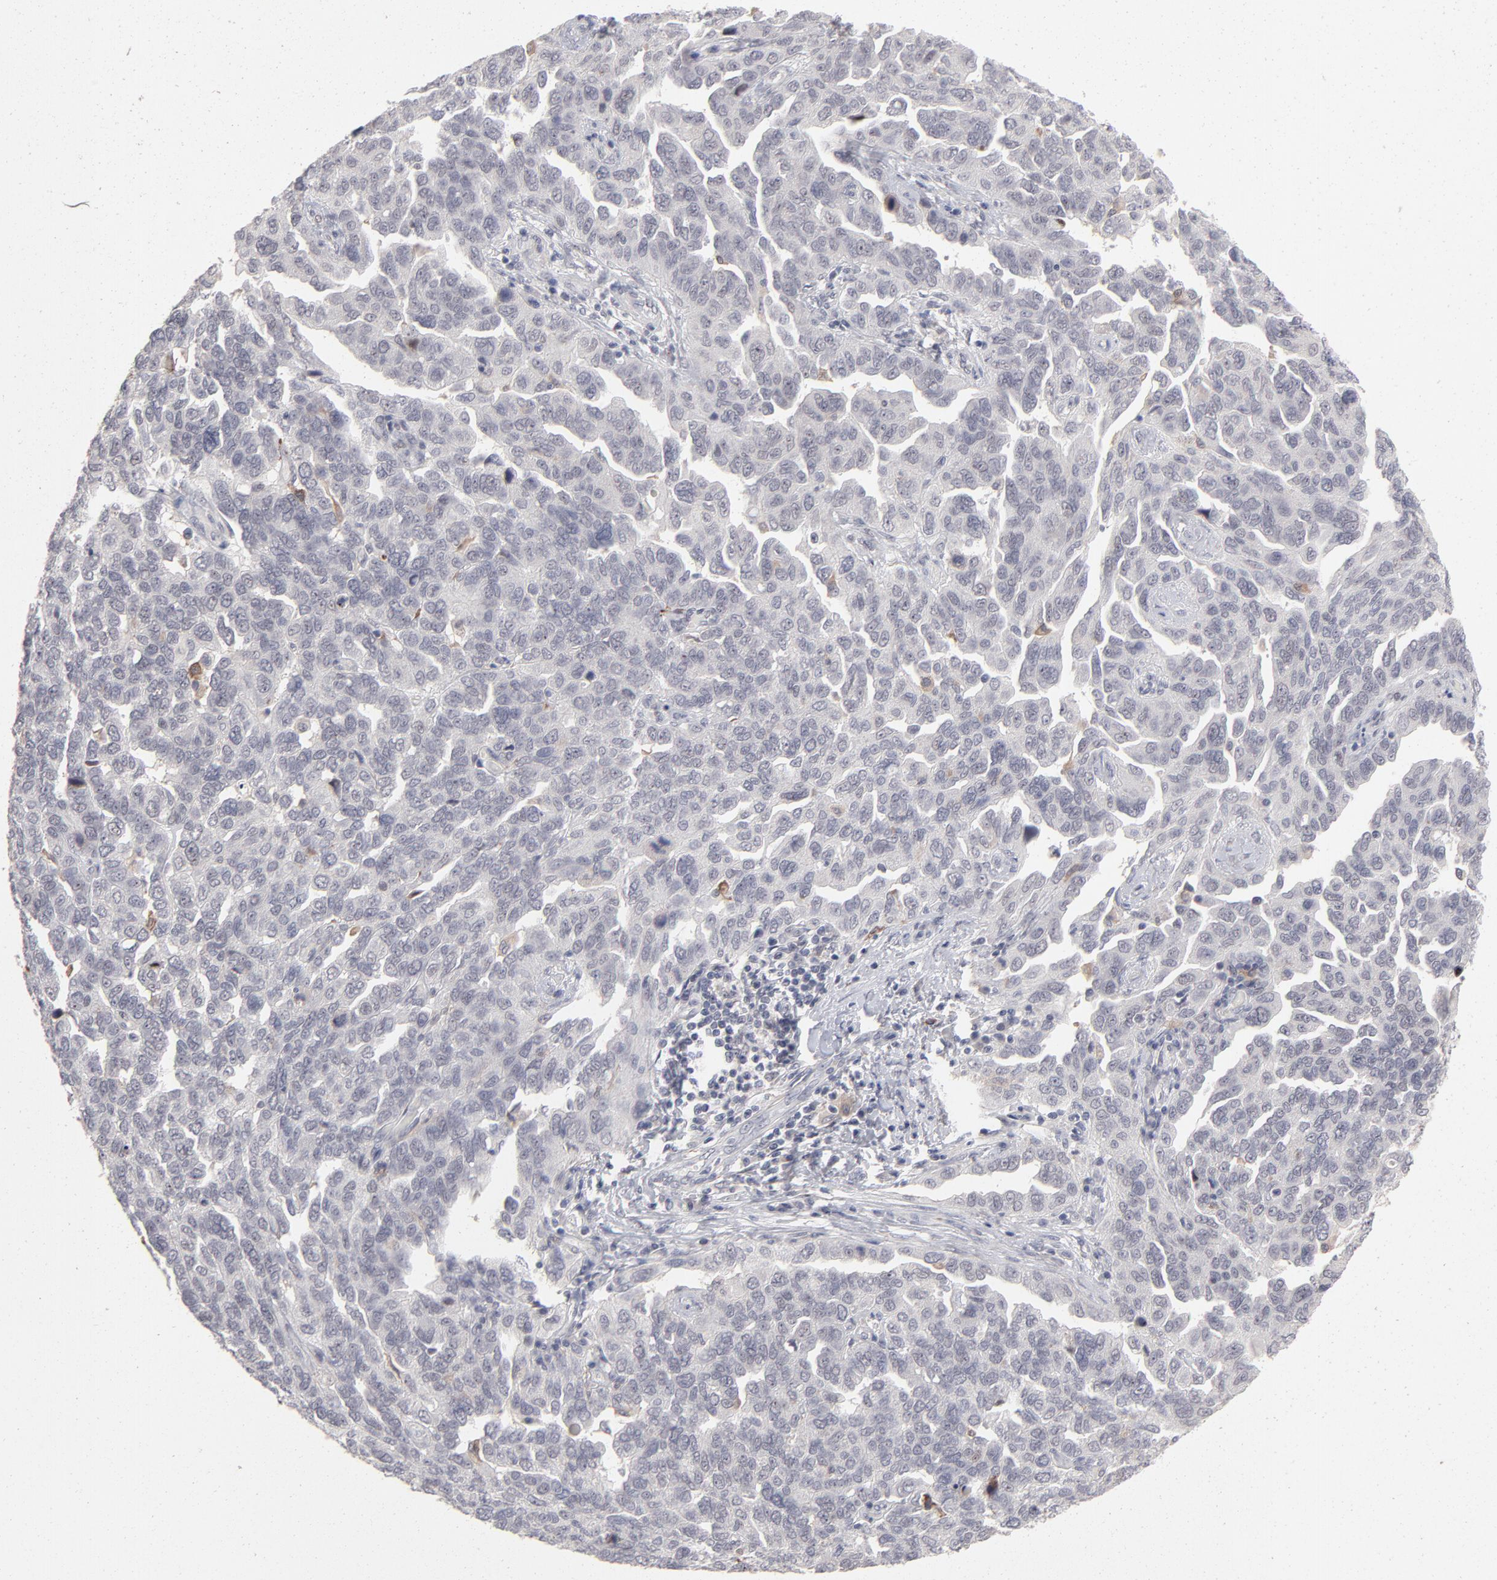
{"staining": {"intensity": "negative", "quantity": "none", "location": "none"}, "tissue": "ovarian cancer", "cell_type": "Tumor cells", "image_type": "cancer", "snomed": [{"axis": "morphology", "description": "Cystadenocarcinoma, serous, NOS"}, {"axis": "topography", "description": "Ovary"}], "caption": "Ovarian serous cystadenocarcinoma was stained to show a protein in brown. There is no significant positivity in tumor cells.", "gene": "CCR2", "patient": {"sex": "female", "age": 64}}